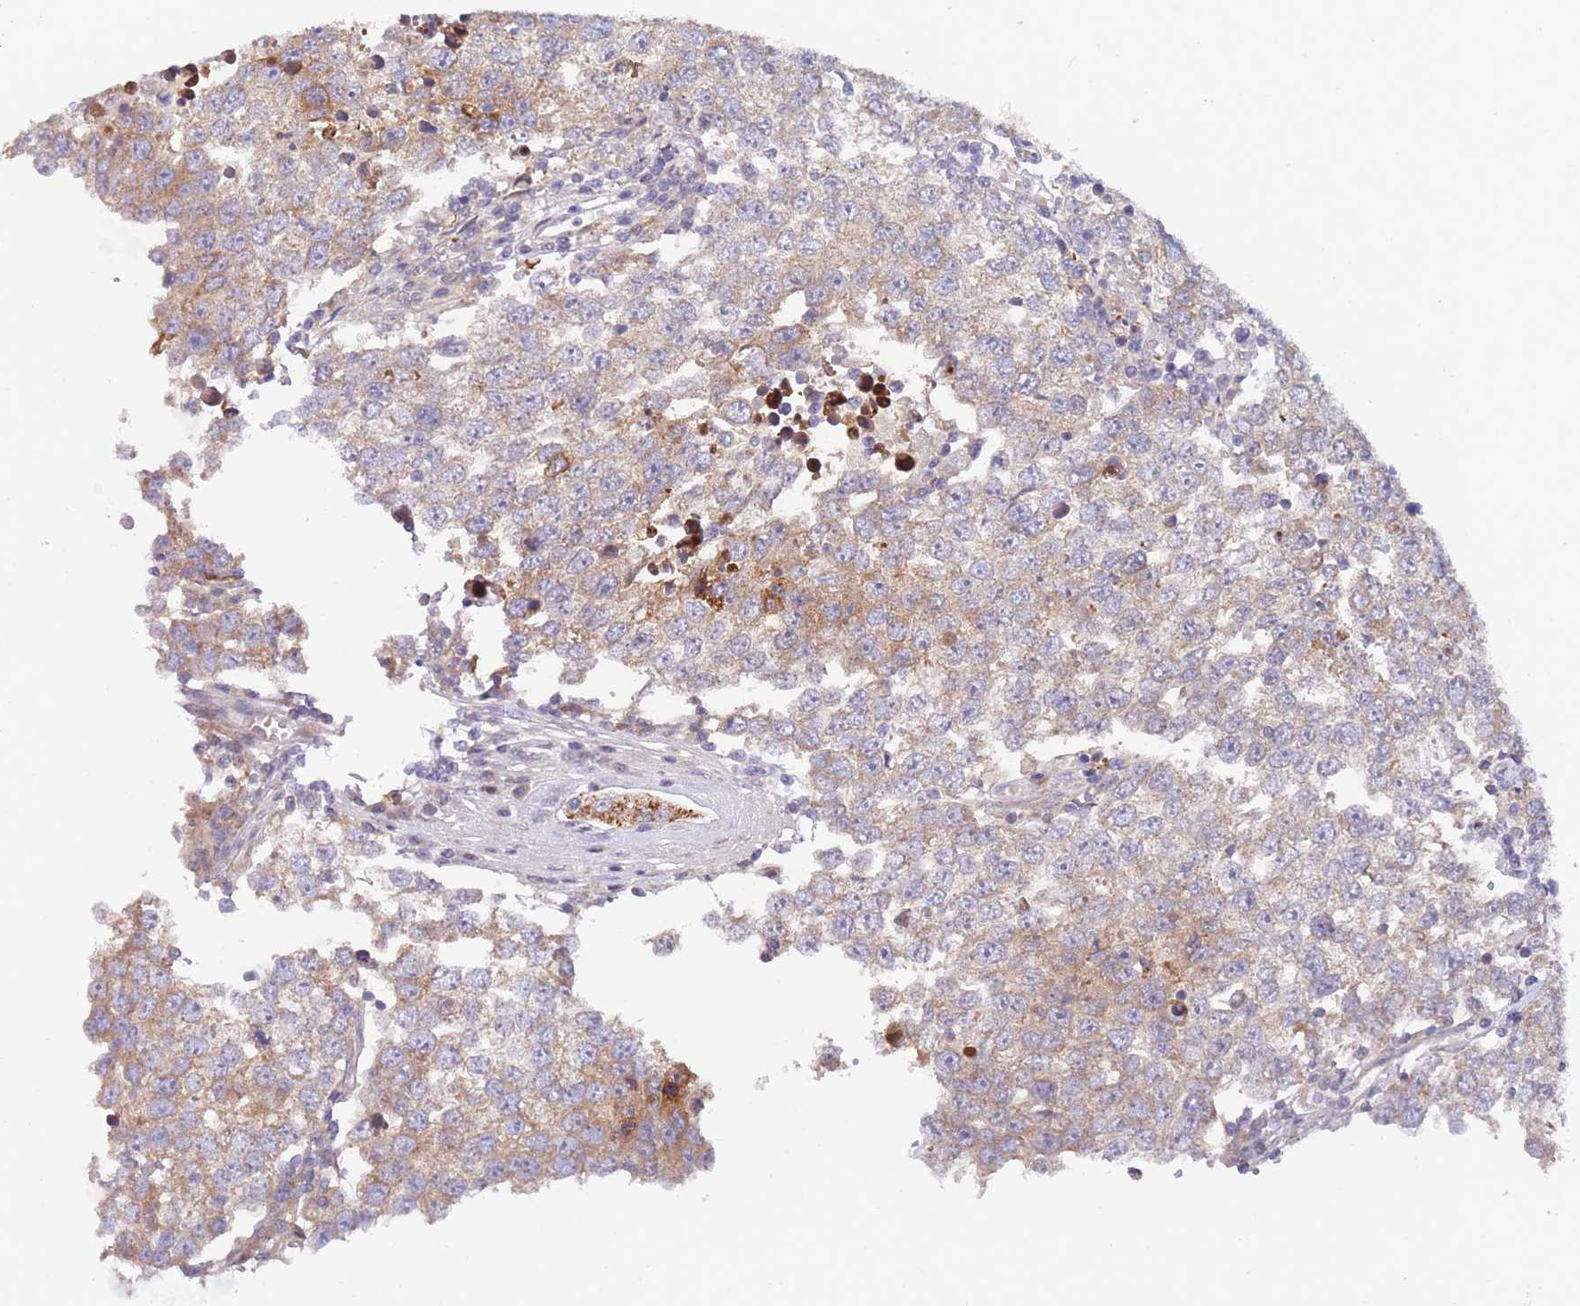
{"staining": {"intensity": "weak", "quantity": "25%-75%", "location": "cytoplasmic/membranous"}, "tissue": "testis cancer", "cell_type": "Tumor cells", "image_type": "cancer", "snomed": [{"axis": "morphology", "description": "Seminoma, NOS"}, {"axis": "morphology", "description": "Carcinoma, Embryonal, NOS"}, {"axis": "topography", "description": "Testis"}], "caption": "DAB (3,3'-diaminobenzidine) immunohistochemical staining of human testis seminoma exhibits weak cytoplasmic/membranous protein positivity in approximately 25%-75% of tumor cells. (DAB (3,3'-diaminobenzidine) = brown stain, brightfield microscopy at high magnification).", "gene": "PDE4A", "patient": {"sex": "male", "age": 28}}